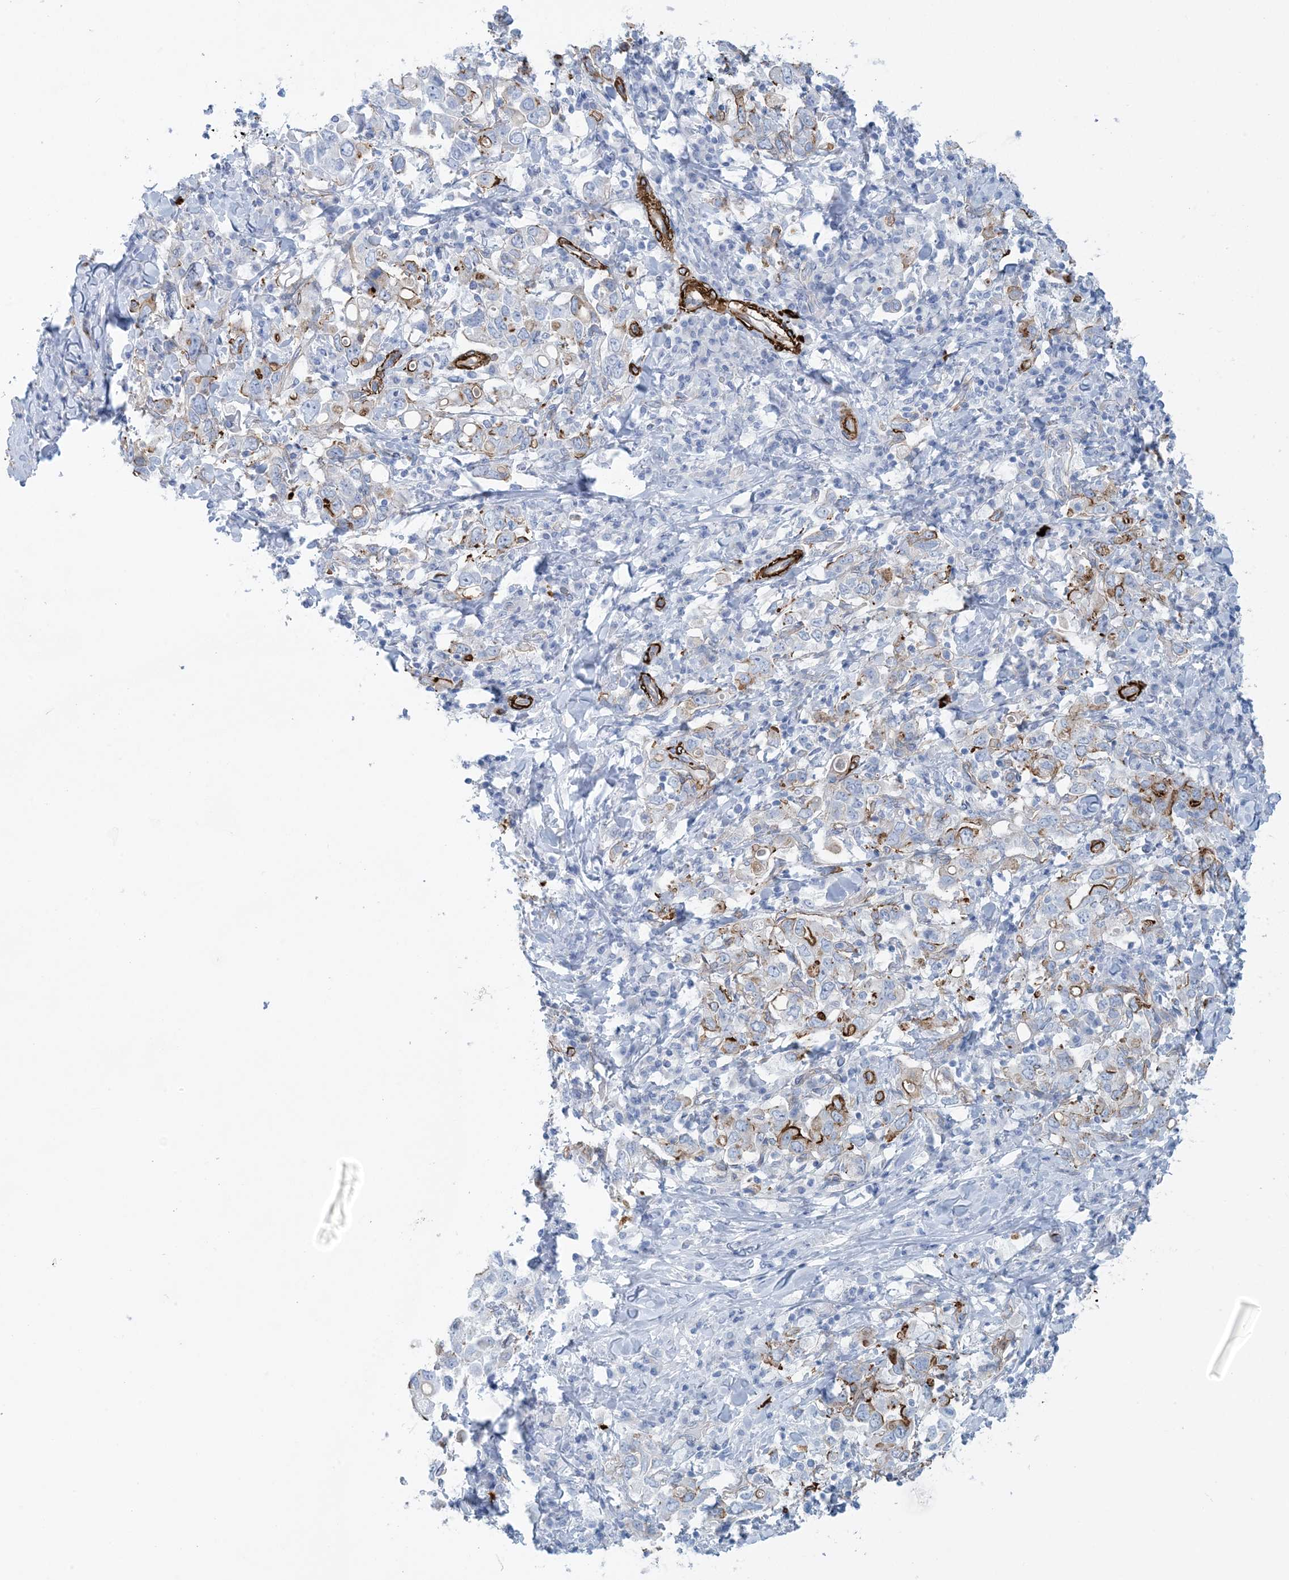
{"staining": {"intensity": "strong", "quantity": "<25%", "location": "cytoplasmic/membranous"}, "tissue": "stomach cancer", "cell_type": "Tumor cells", "image_type": "cancer", "snomed": [{"axis": "morphology", "description": "Adenocarcinoma, NOS"}, {"axis": "topography", "description": "Stomach, upper"}], "caption": "Human adenocarcinoma (stomach) stained with a brown dye shows strong cytoplasmic/membranous positive positivity in approximately <25% of tumor cells.", "gene": "SHANK1", "patient": {"sex": "male", "age": 62}}